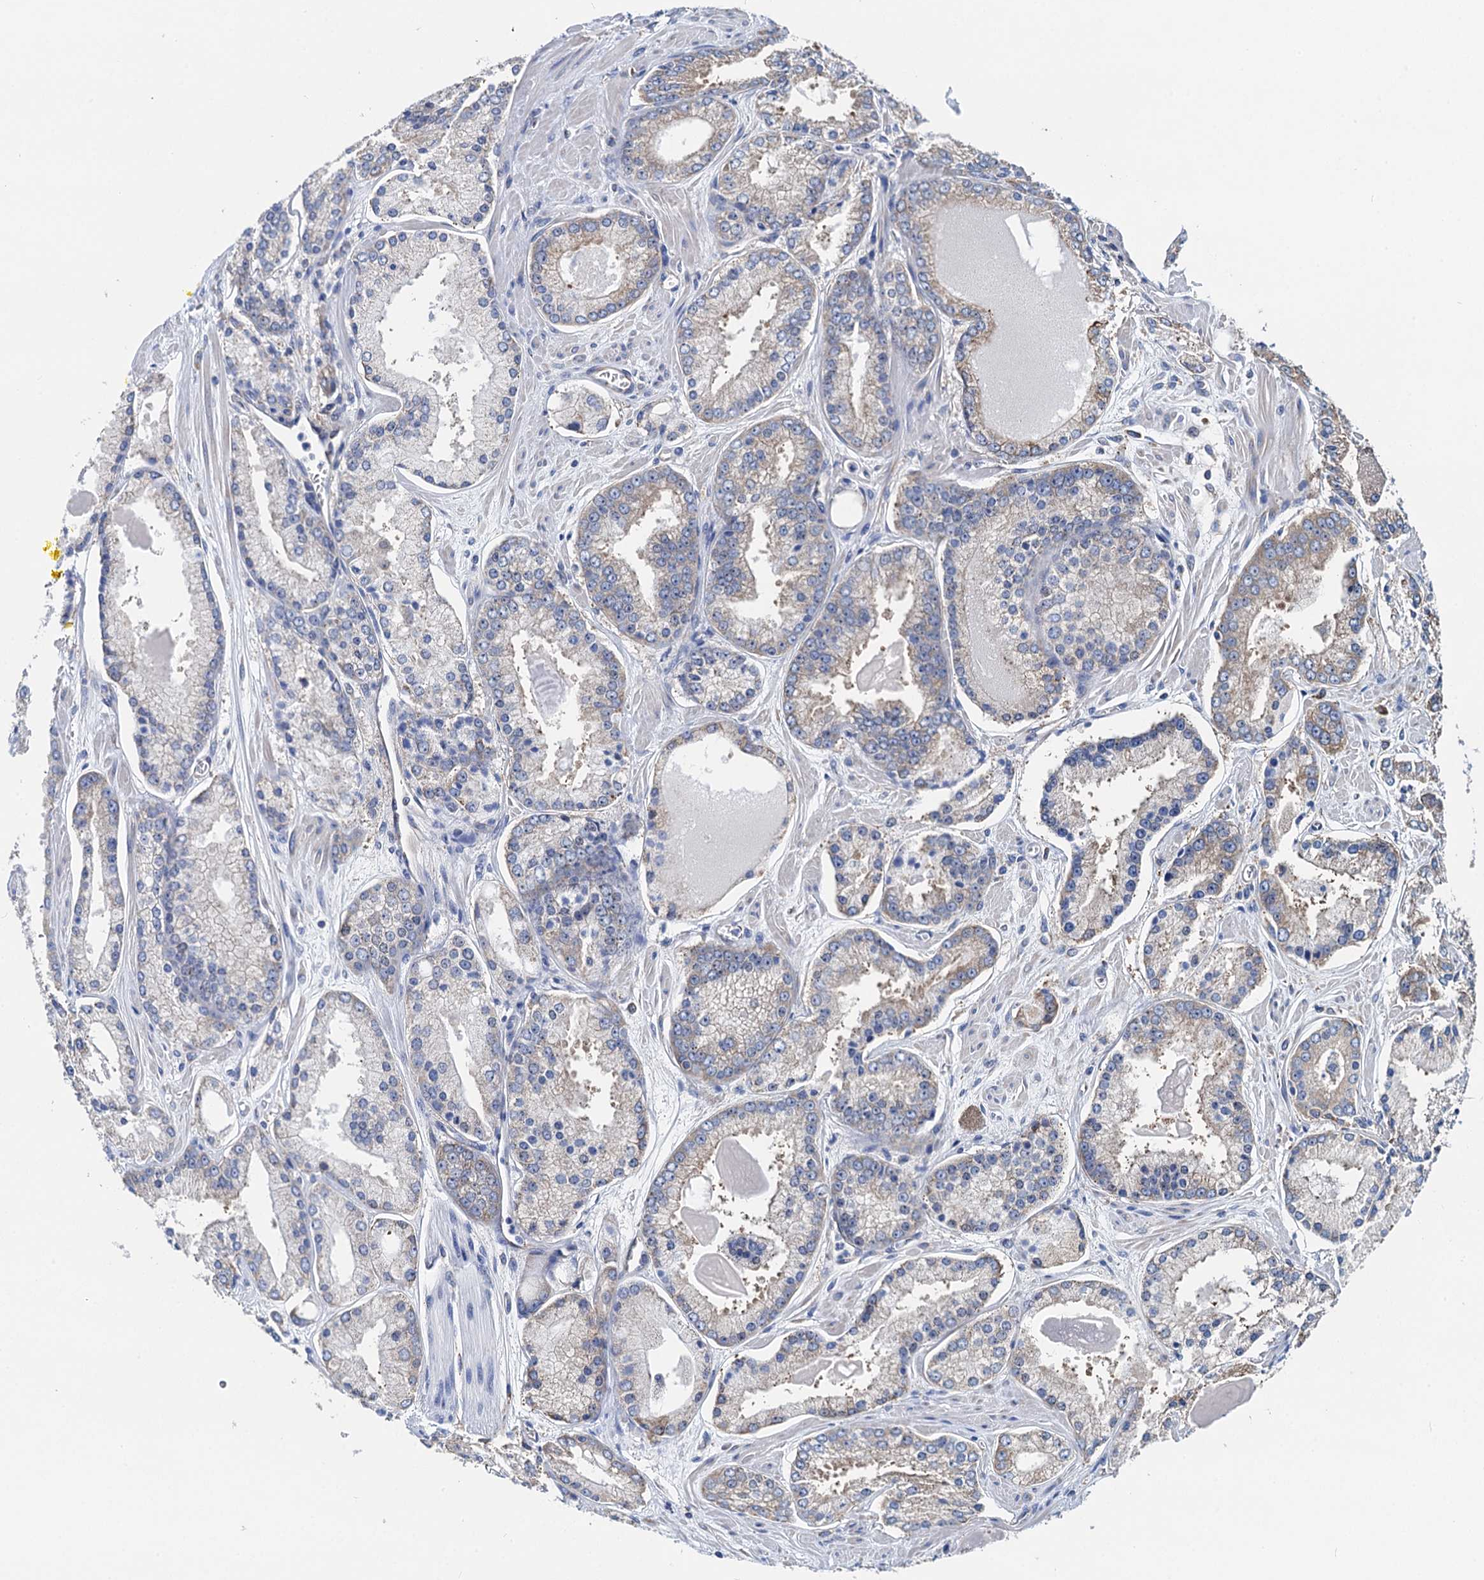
{"staining": {"intensity": "weak", "quantity": "<25%", "location": "cytoplasmic/membranous"}, "tissue": "prostate cancer", "cell_type": "Tumor cells", "image_type": "cancer", "snomed": [{"axis": "morphology", "description": "Adenocarcinoma, Low grade"}, {"axis": "topography", "description": "Prostate"}], "caption": "Immunohistochemistry (IHC) image of low-grade adenocarcinoma (prostate) stained for a protein (brown), which exhibits no positivity in tumor cells.", "gene": "SLC12A7", "patient": {"sex": "male", "age": 54}}